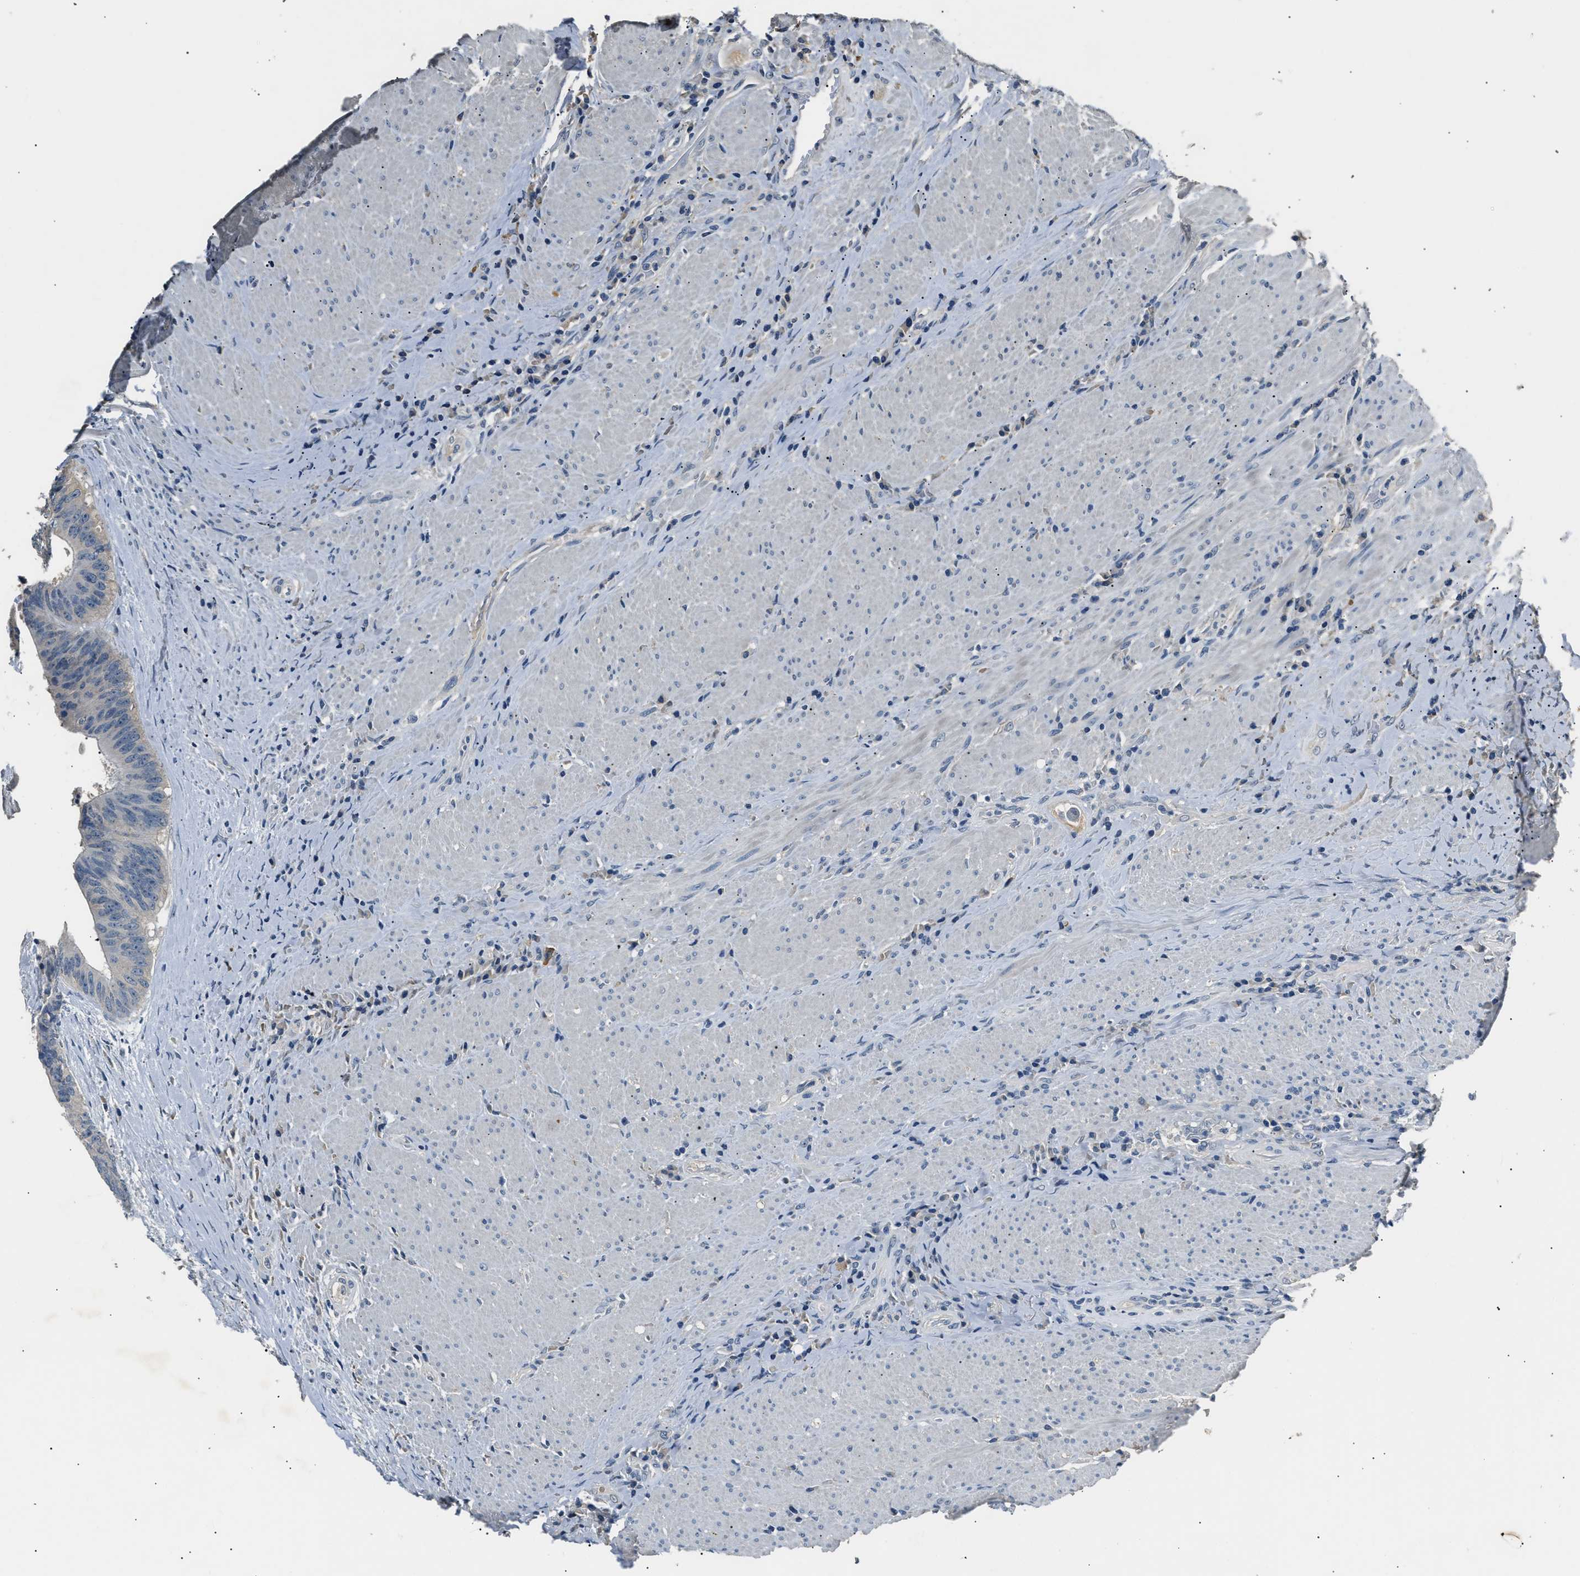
{"staining": {"intensity": "negative", "quantity": "none", "location": "none"}, "tissue": "colorectal cancer", "cell_type": "Tumor cells", "image_type": "cancer", "snomed": [{"axis": "morphology", "description": "Adenocarcinoma, NOS"}, {"axis": "topography", "description": "Rectum"}], "caption": "Immunohistochemistry photomicrograph of colorectal cancer (adenocarcinoma) stained for a protein (brown), which reveals no positivity in tumor cells.", "gene": "INHA", "patient": {"sex": "male", "age": 72}}